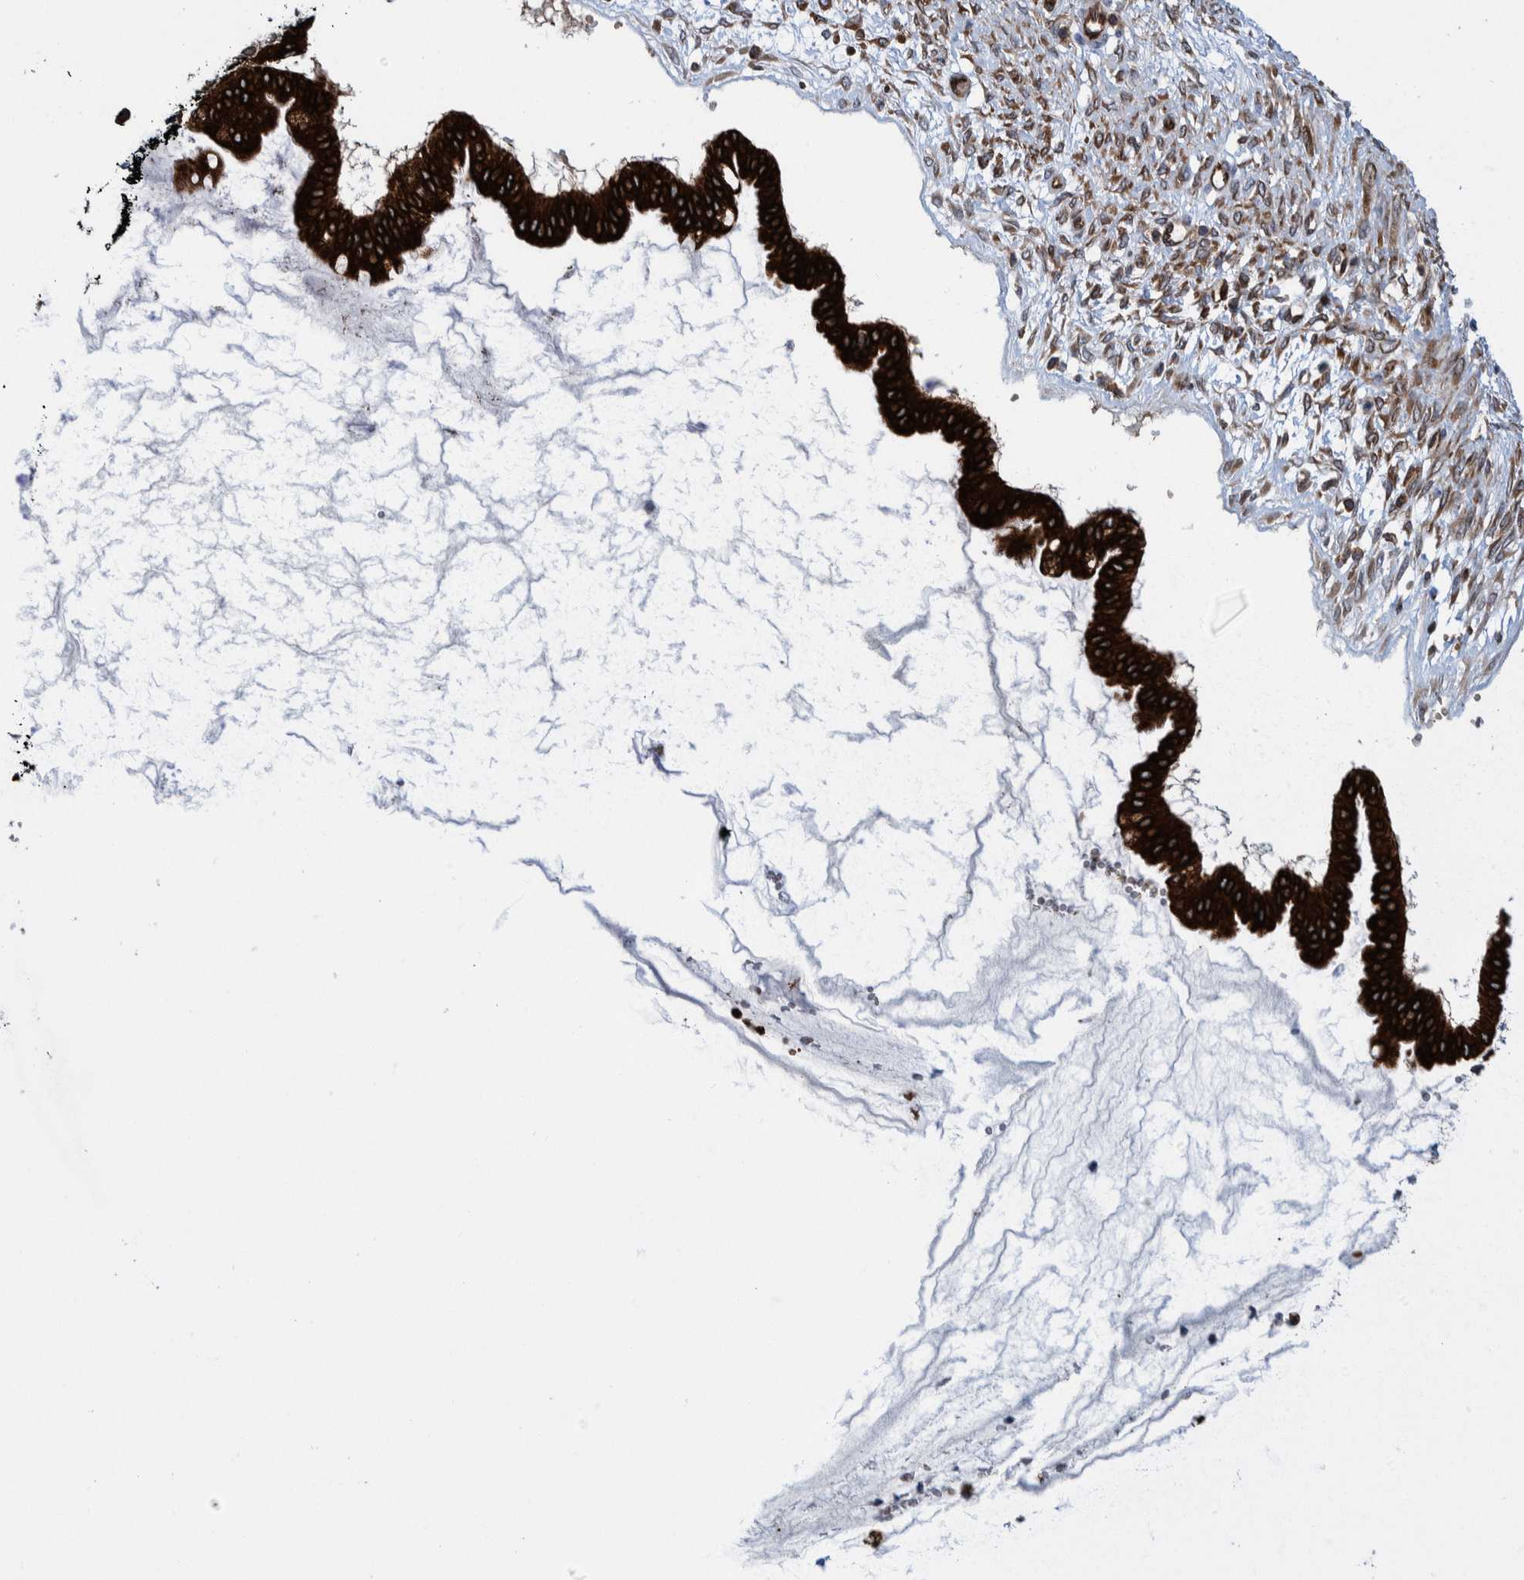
{"staining": {"intensity": "strong", "quantity": ">75%", "location": "cytoplasmic/membranous"}, "tissue": "ovarian cancer", "cell_type": "Tumor cells", "image_type": "cancer", "snomed": [{"axis": "morphology", "description": "Cystadenocarcinoma, mucinous, NOS"}, {"axis": "topography", "description": "Ovary"}], "caption": "Immunohistochemical staining of ovarian mucinous cystadenocarcinoma demonstrates high levels of strong cytoplasmic/membranous positivity in about >75% of tumor cells. The staining is performed using DAB (3,3'-diaminobenzidine) brown chromogen to label protein expression. The nuclei are counter-stained blue using hematoxylin.", "gene": "THEM6", "patient": {"sex": "female", "age": 73}}